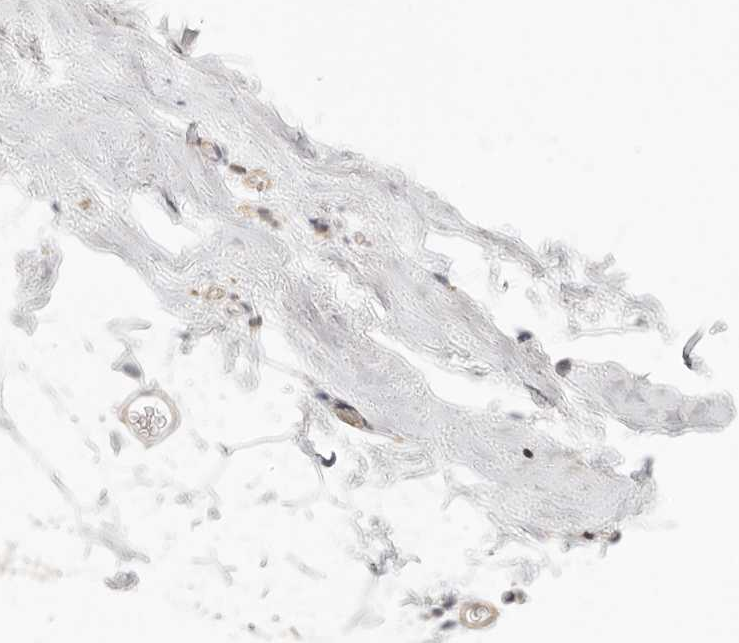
{"staining": {"intensity": "negative", "quantity": "none", "location": "none"}, "tissue": "adipose tissue", "cell_type": "Adipocytes", "image_type": "normal", "snomed": [{"axis": "morphology", "description": "Normal tissue, NOS"}, {"axis": "morphology", "description": "Fibrosis, NOS"}, {"axis": "topography", "description": "Breast"}, {"axis": "topography", "description": "Adipose tissue"}], "caption": "The image demonstrates no significant staining in adipocytes of adipose tissue.", "gene": "CNMD", "patient": {"sex": "female", "age": 39}}